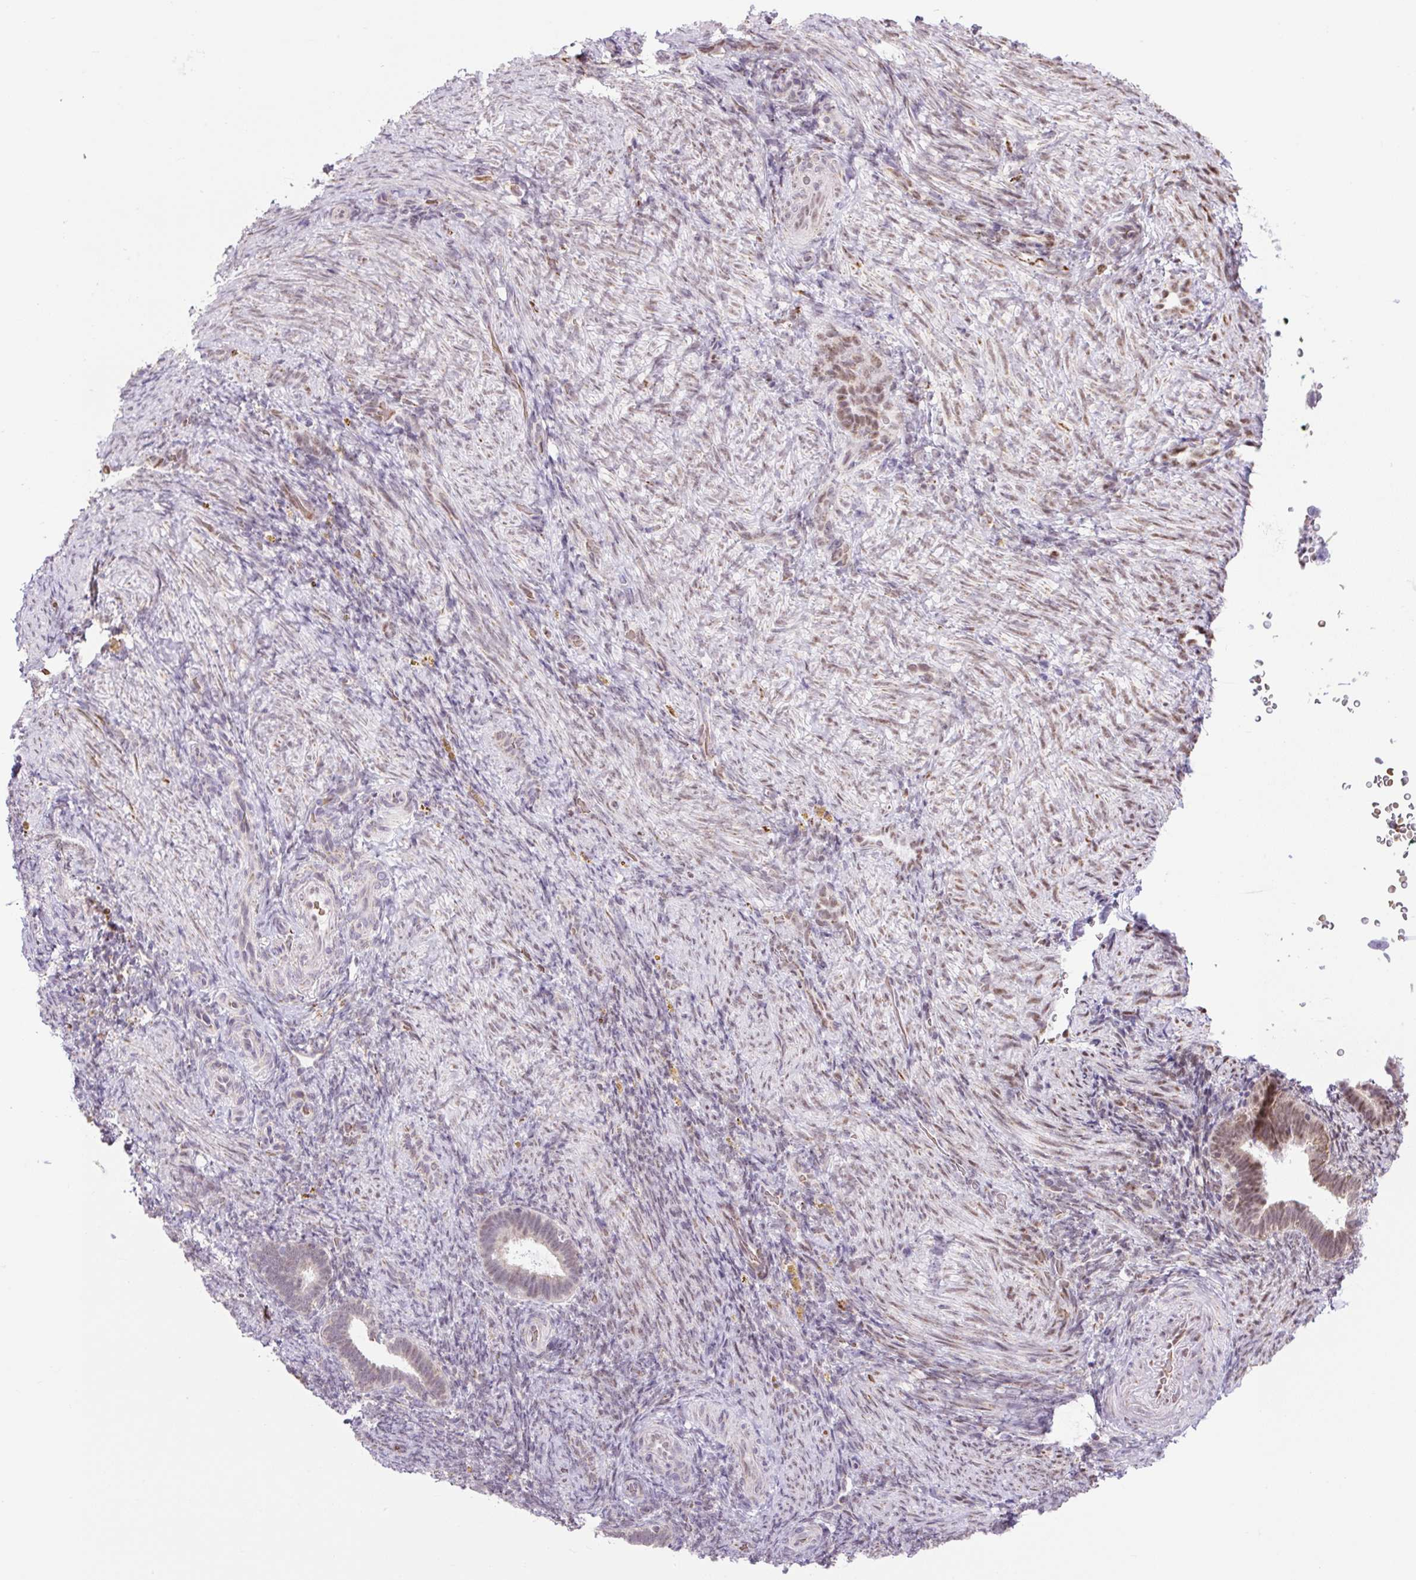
{"staining": {"intensity": "negative", "quantity": "none", "location": "none"}, "tissue": "endometrium", "cell_type": "Cells in endometrial stroma", "image_type": "normal", "snomed": [{"axis": "morphology", "description": "Normal tissue, NOS"}, {"axis": "topography", "description": "Endometrium"}], "caption": "This is an IHC histopathology image of unremarkable human endometrium. There is no expression in cells in endometrial stroma.", "gene": "SCO2", "patient": {"sex": "female", "age": 34}}